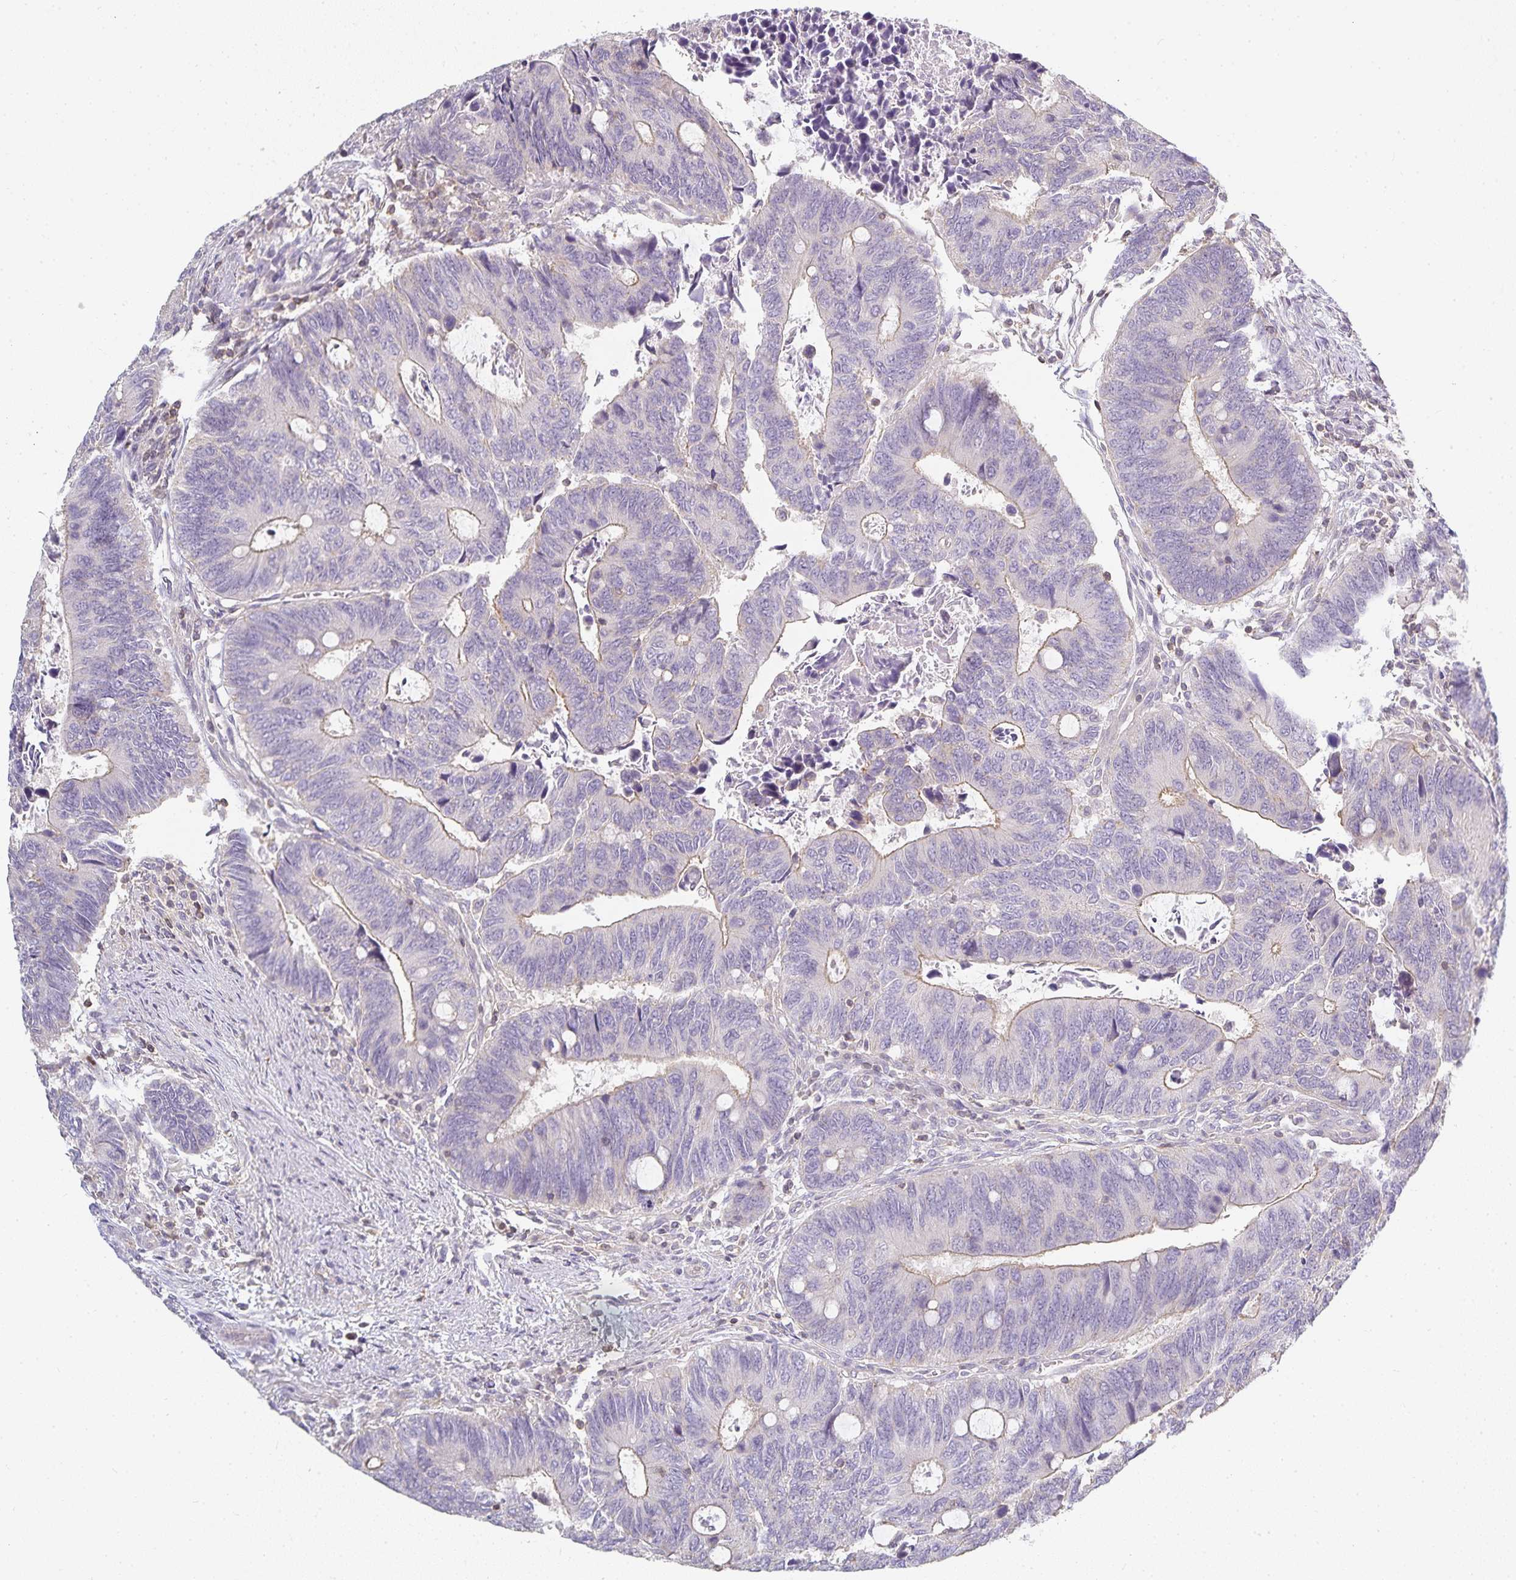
{"staining": {"intensity": "weak", "quantity": "25%-75%", "location": "cytoplasmic/membranous"}, "tissue": "colorectal cancer", "cell_type": "Tumor cells", "image_type": "cancer", "snomed": [{"axis": "morphology", "description": "Adenocarcinoma, NOS"}, {"axis": "topography", "description": "Colon"}], "caption": "A micrograph of human colorectal cancer stained for a protein exhibits weak cytoplasmic/membranous brown staining in tumor cells.", "gene": "GATA3", "patient": {"sex": "male", "age": 87}}